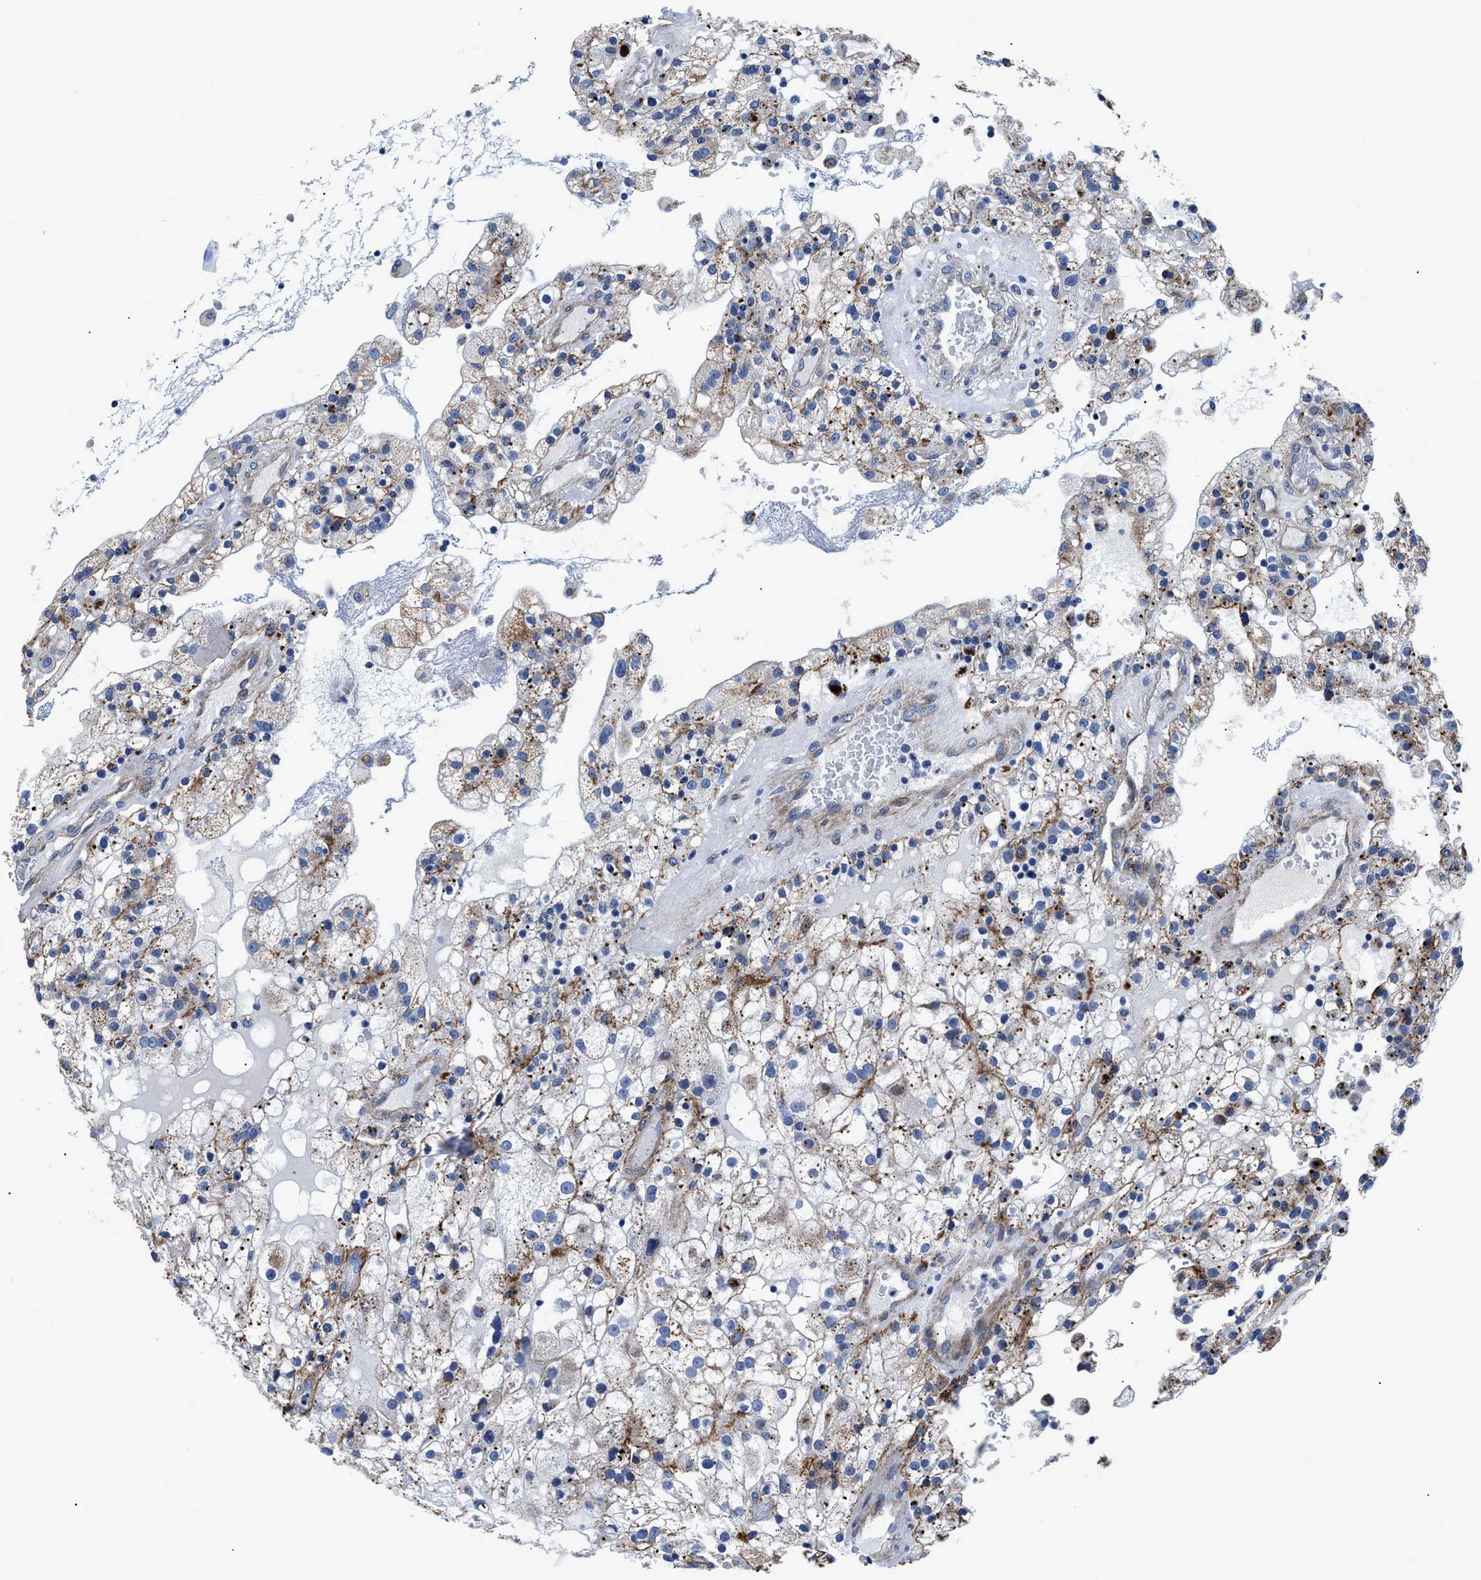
{"staining": {"intensity": "moderate", "quantity": "25%-75%", "location": "cytoplasmic/membranous"}, "tissue": "renal cancer", "cell_type": "Tumor cells", "image_type": "cancer", "snomed": [{"axis": "morphology", "description": "Adenocarcinoma, NOS"}, {"axis": "topography", "description": "Kidney"}], "caption": "Protein expression analysis of adenocarcinoma (renal) reveals moderate cytoplasmic/membranous staining in about 25%-75% of tumor cells.", "gene": "DAG1", "patient": {"sex": "female", "age": 52}}